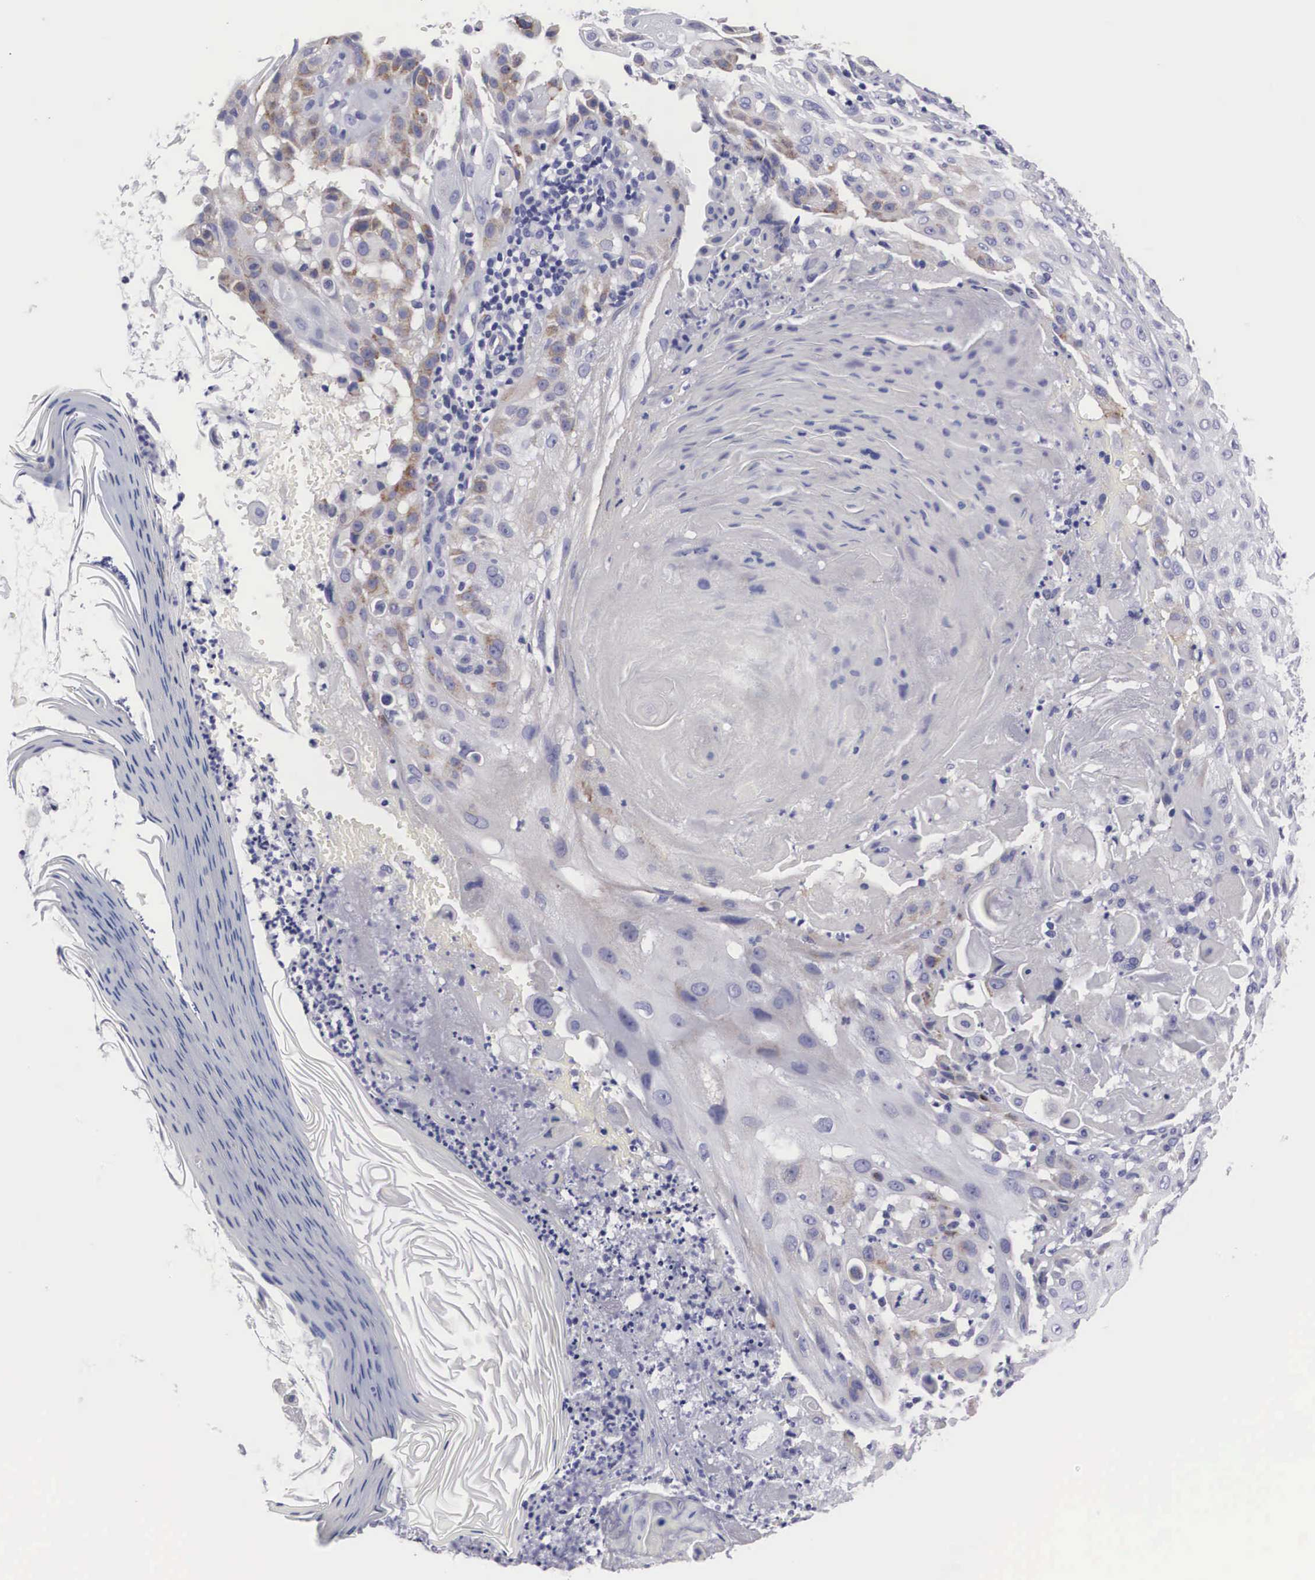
{"staining": {"intensity": "negative", "quantity": "none", "location": "none"}, "tissue": "skin cancer", "cell_type": "Tumor cells", "image_type": "cancer", "snomed": [{"axis": "morphology", "description": "Squamous cell carcinoma, NOS"}, {"axis": "topography", "description": "Skin"}], "caption": "Immunohistochemical staining of human skin cancer (squamous cell carcinoma) demonstrates no significant positivity in tumor cells.", "gene": "ARMCX3", "patient": {"sex": "female", "age": 89}}